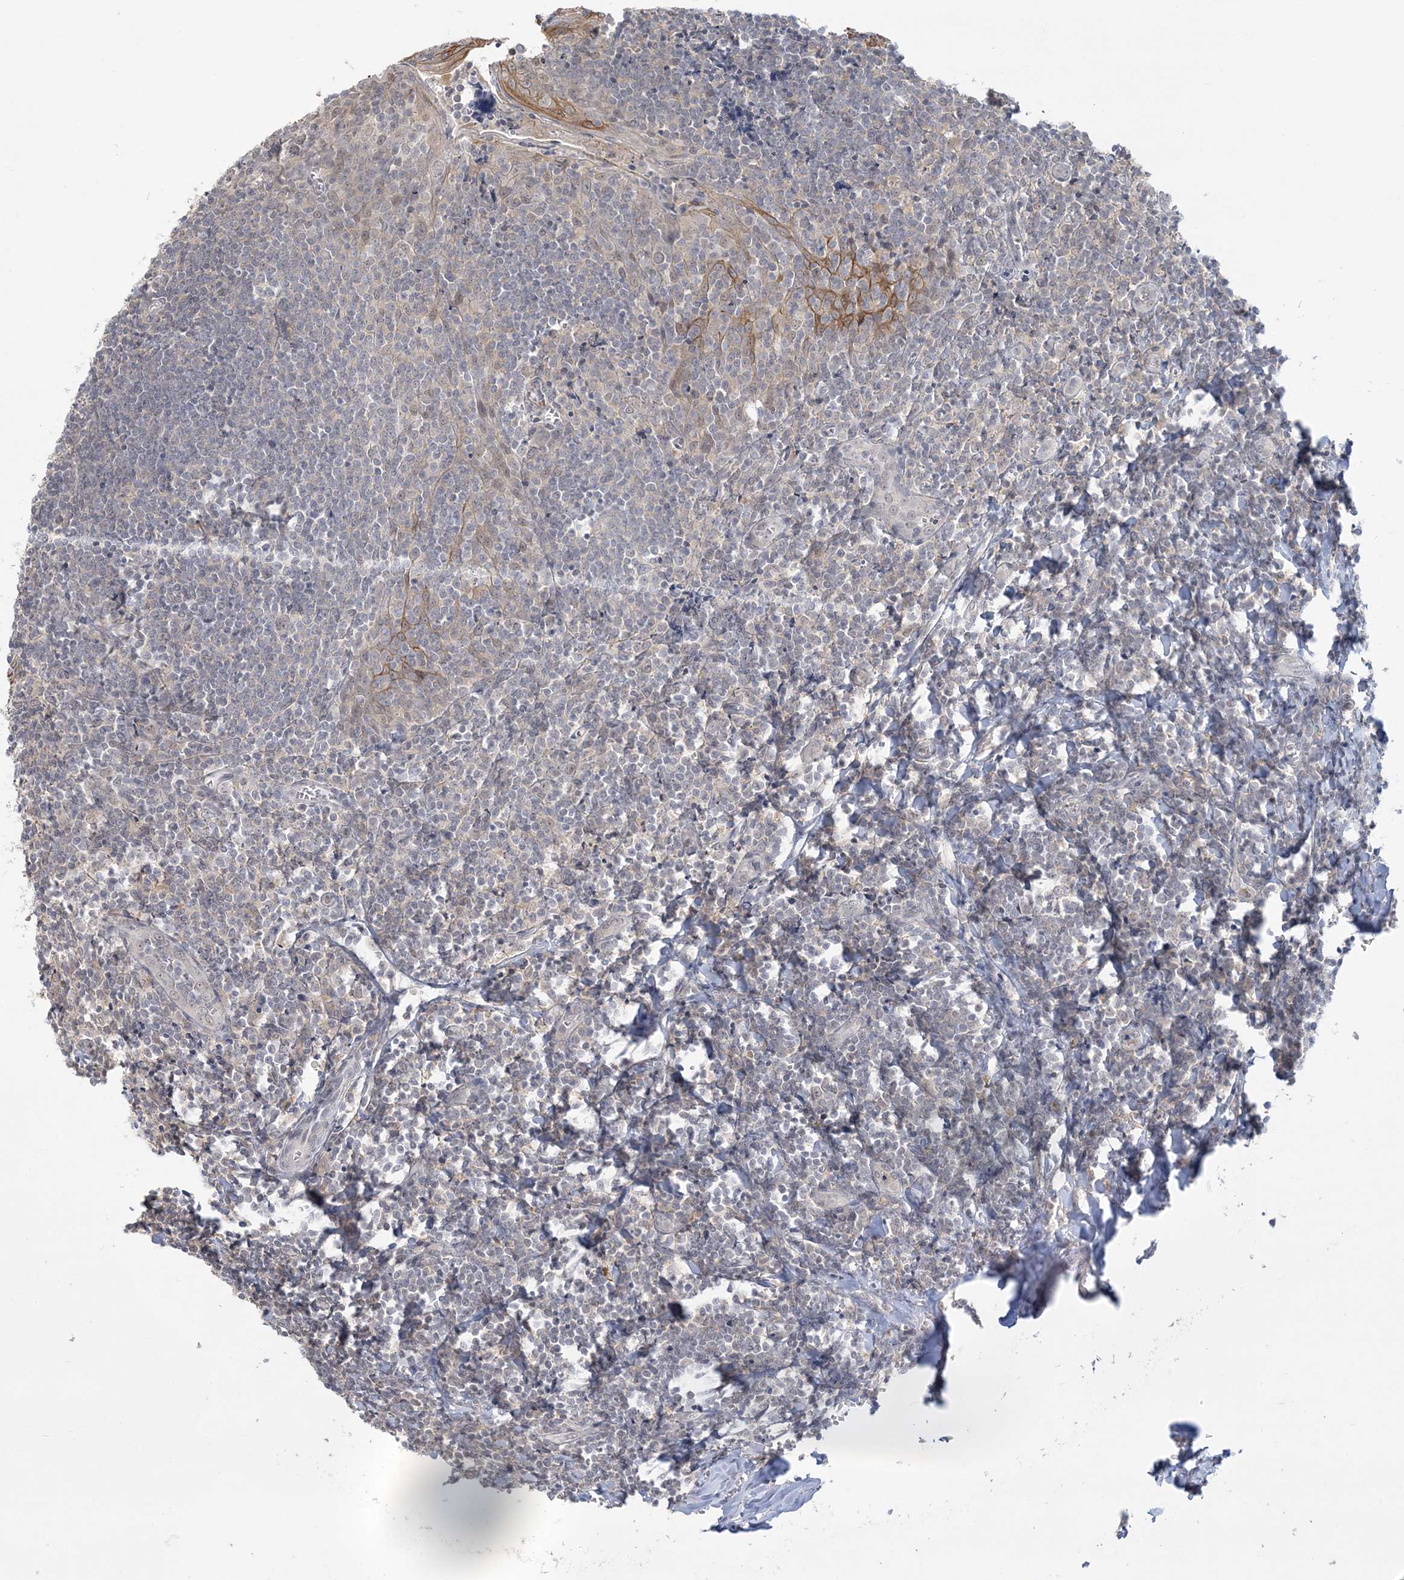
{"staining": {"intensity": "weak", "quantity": "<25%", "location": "nuclear"}, "tissue": "tonsil", "cell_type": "Germinal center cells", "image_type": "normal", "snomed": [{"axis": "morphology", "description": "Normal tissue, NOS"}, {"axis": "topography", "description": "Tonsil"}], "caption": "The micrograph displays no staining of germinal center cells in normal tonsil.", "gene": "ANKS1A", "patient": {"sex": "male", "age": 27}}